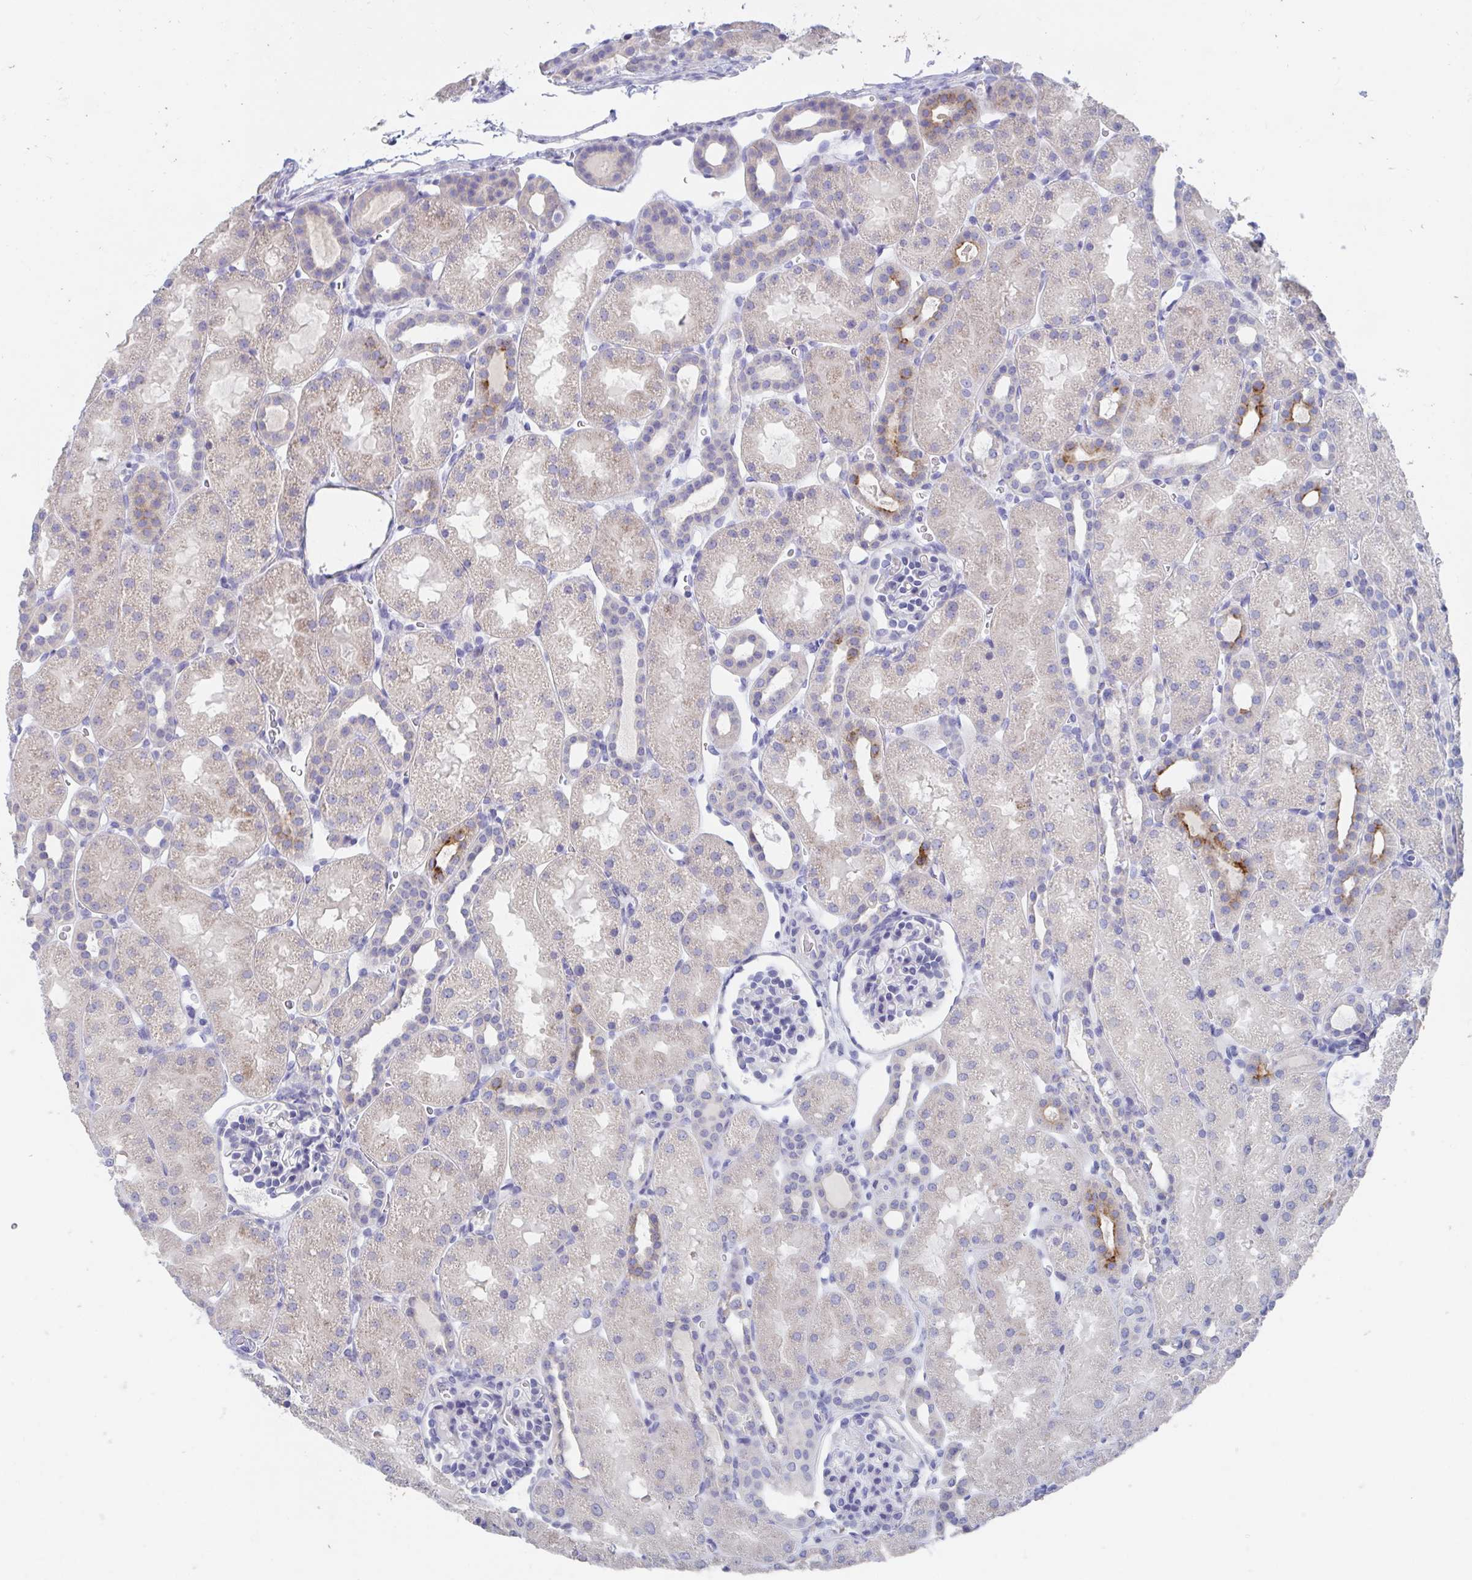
{"staining": {"intensity": "negative", "quantity": "none", "location": "none"}, "tissue": "kidney", "cell_type": "Cells in glomeruli", "image_type": "normal", "snomed": [{"axis": "morphology", "description": "Normal tissue, NOS"}, {"axis": "topography", "description": "Kidney"}], "caption": "Image shows no significant protein staining in cells in glomeruli of normal kidney. (IHC, brightfield microscopy, high magnification).", "gene": "KCNK5", "patient": {"sex": "male", "age": 2}}